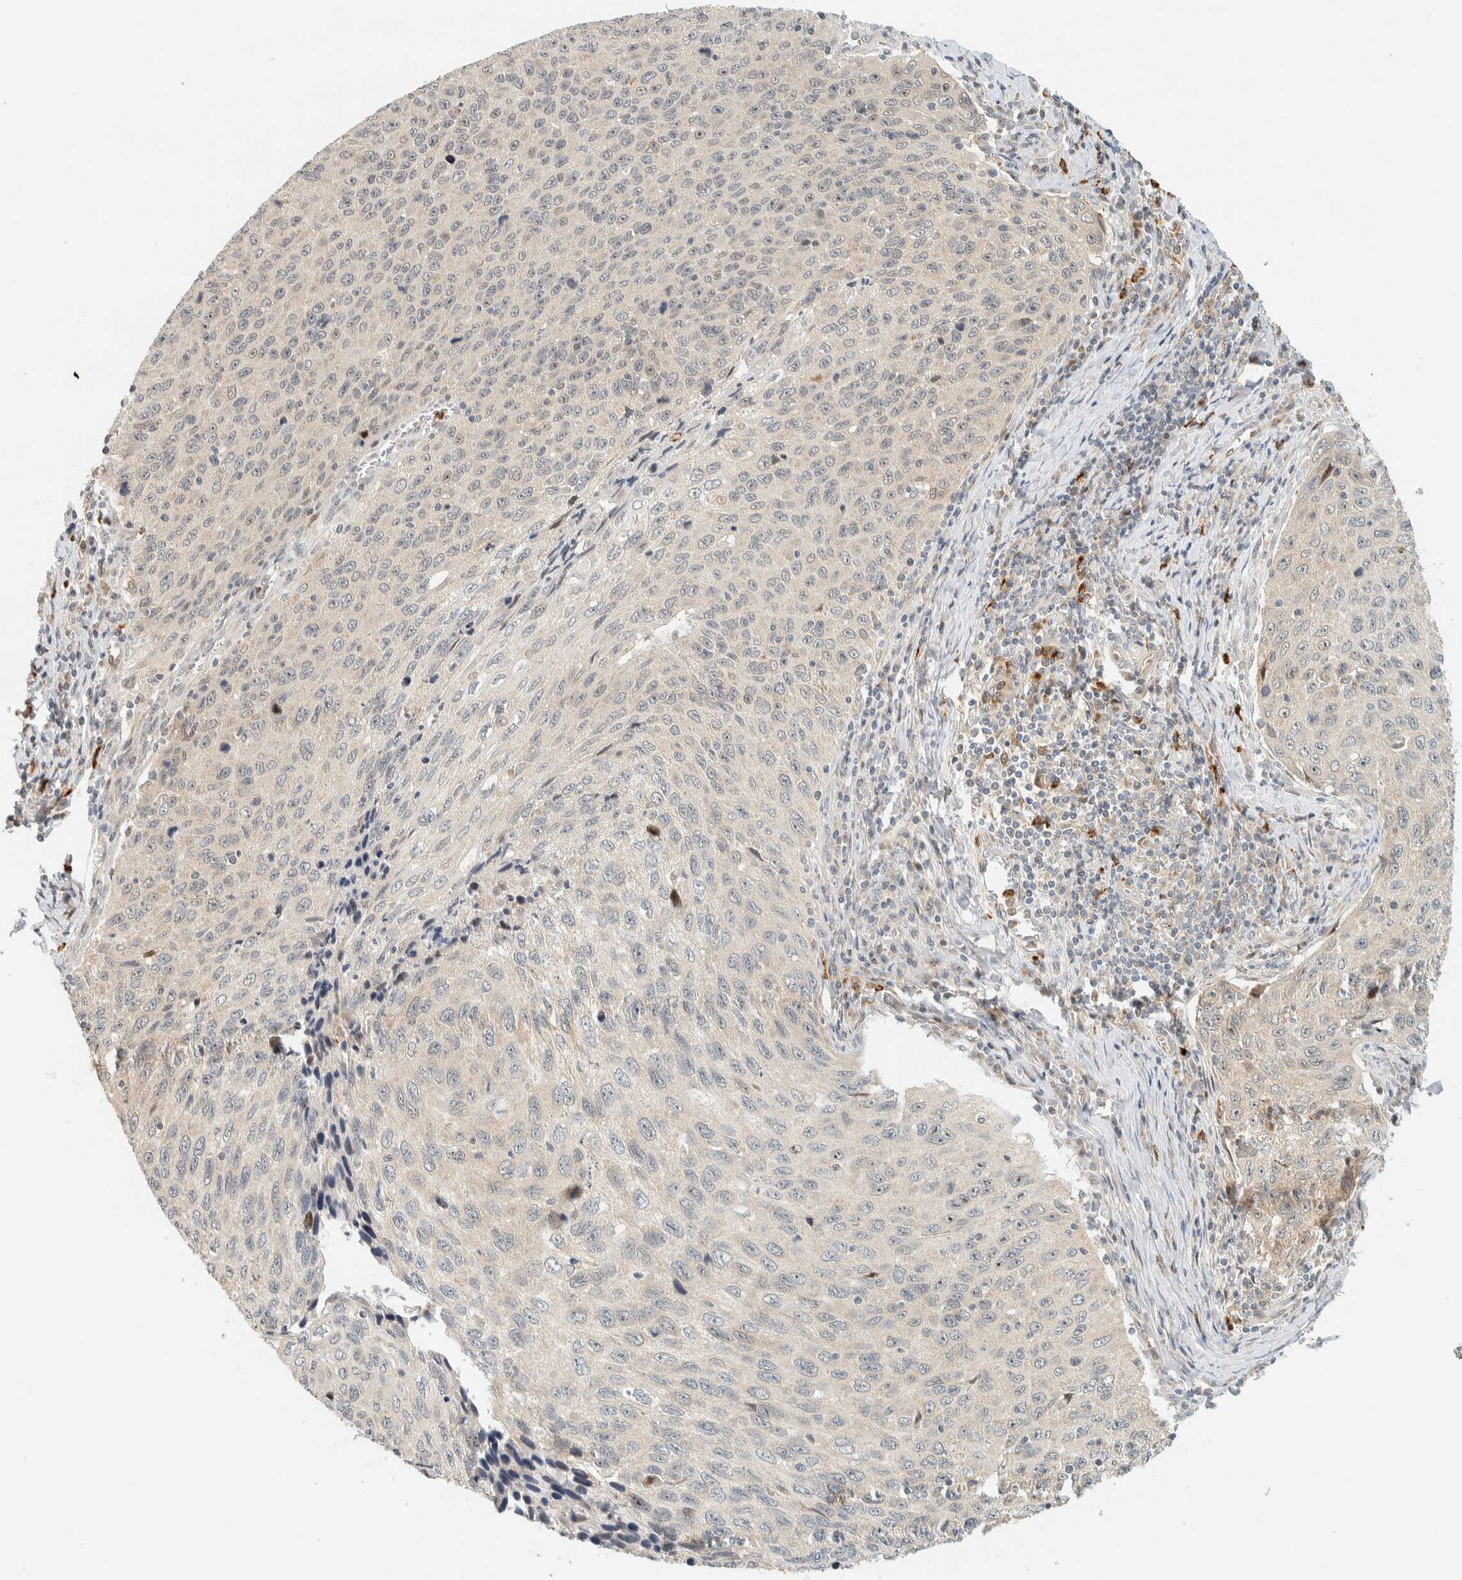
{"staining": {"intensity": "weak", "quantity": "<25%", "location": "cytoplasmic/membranous"}, "tissue": "cervical cancer", "cell_type": "Tumor cells", "image_type": "cancer", "snomed": [{"axis": "morphology", "description": "Squamous cell carcinoma, NOS"}, {"axis": "topography", "description": "Cervix"}], "caption": "The image reveals no staining of tumor cells in cervical cancer.", "gene": "CCDC171", "patient": {"sex": "female", "age": 53}}